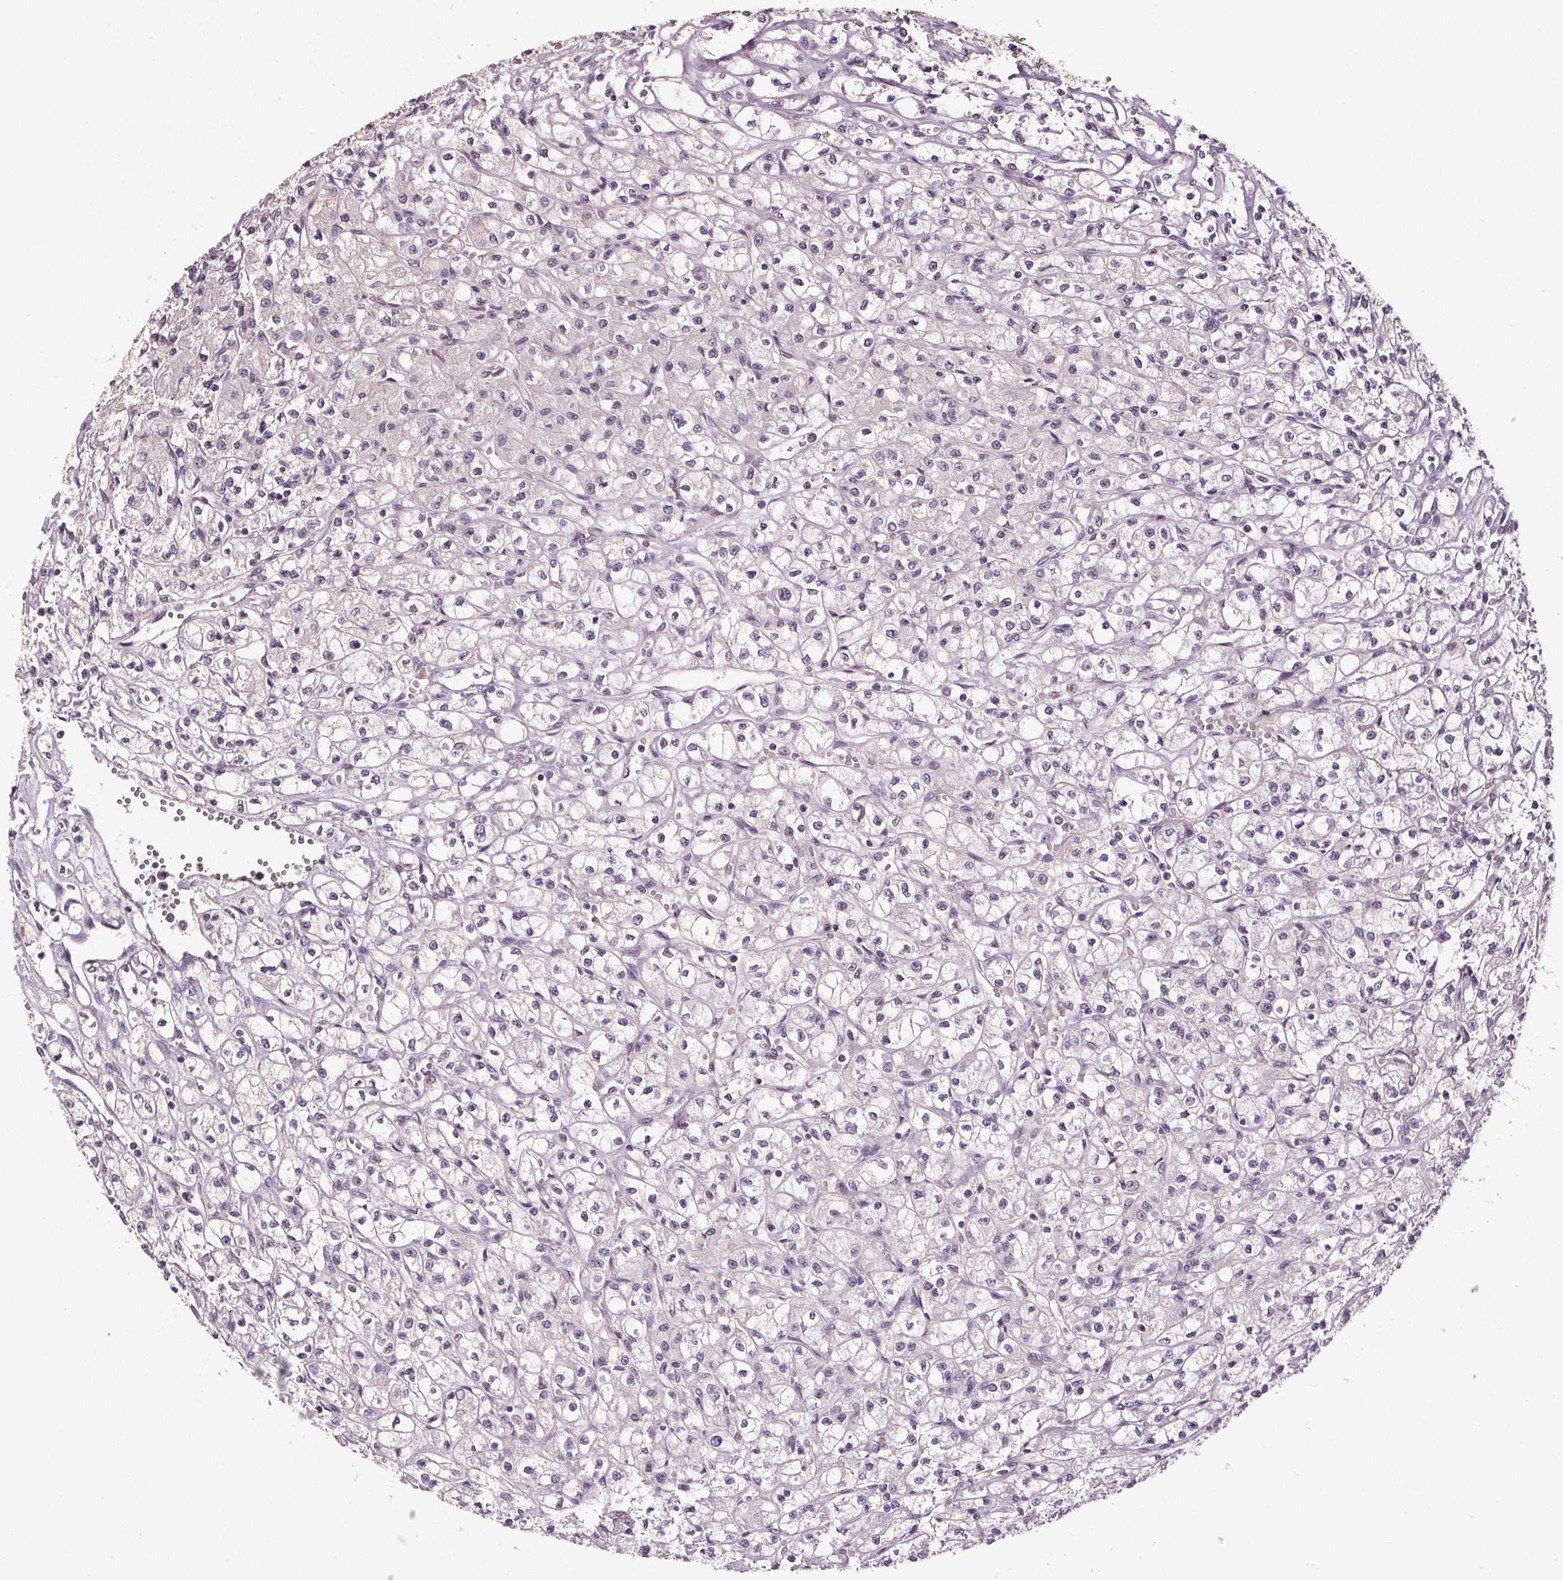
{"staining": {"intensity": "negative", "quantity": "none", "location": "none"}, "tissue": "renal cancer", "cell_type": "Tumor cells", "image_type": "cancer", "snomed": [{"axis": "morphology", "description": "Adenocarcinoma, NOS"}, {"axis": "topography", "description": "Kidney"}], "caption": "Human renal adenocarcinoma stained for a protein using IHC shows no expression in tumor cells.", "gene": "EPHB3", "patient": {"sex": "female", "age": 70}}